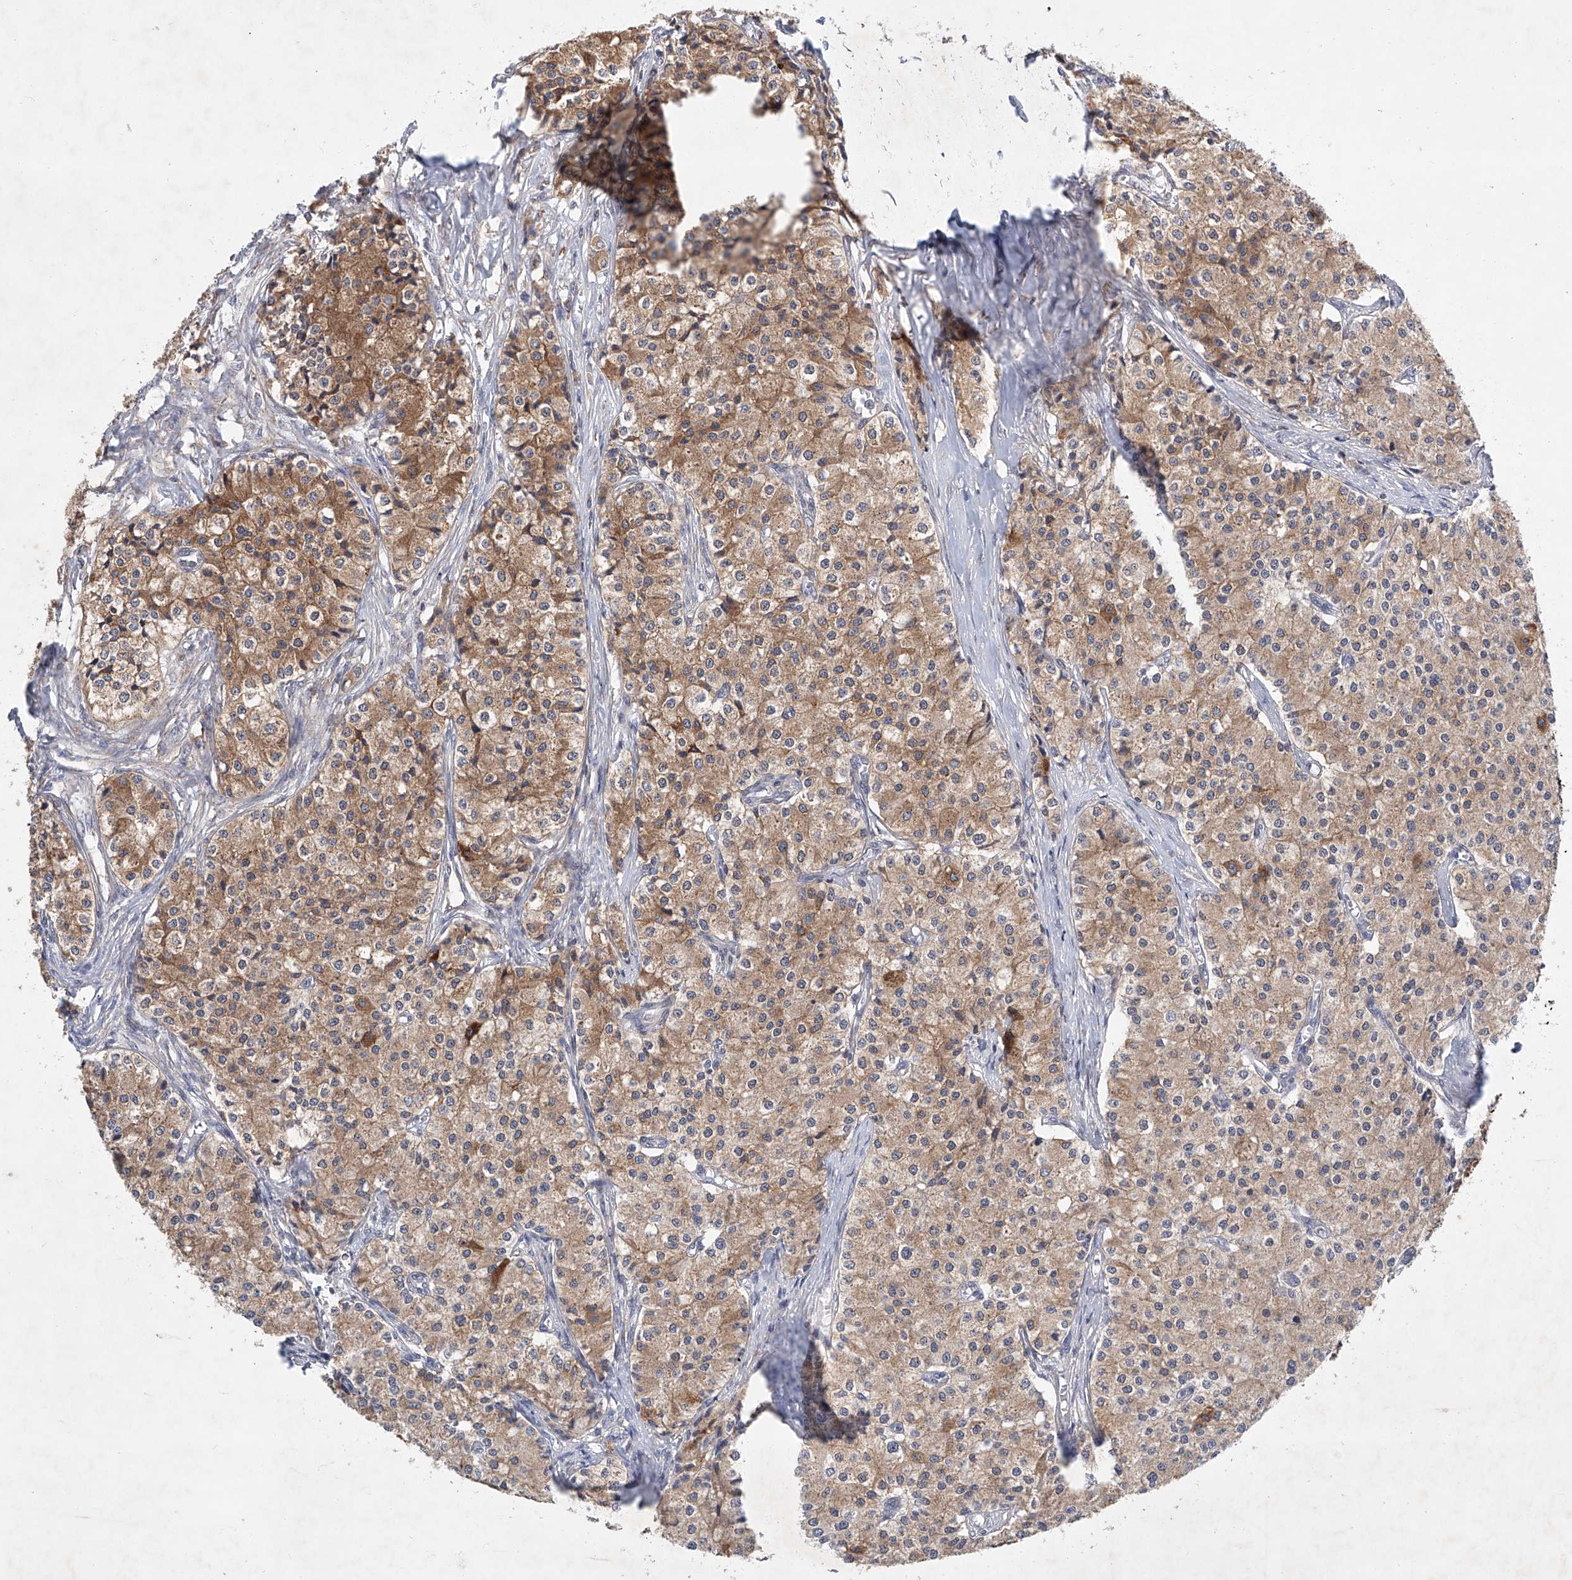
{"staining": {"intensity": "moderate", "quantity": ">75%", "location": "cytoplasmic/membranous"}, "tissue": "carcinoid", "cell_type": "Tumor cells", "image_type": "cancer", "snomed": [{"axis": "morphology", "description": "Carcinoid, malignant, NOS"}, {"axis": "topography", "description": "Colon"}], "caption": "Tumor cells display medium levels of moderate cytoplasmic/membranous expression in approximately >75% of cells in human carcinoid.", "gene": "CARMIL1", "patient": {"sex": "female", "age": 52}}